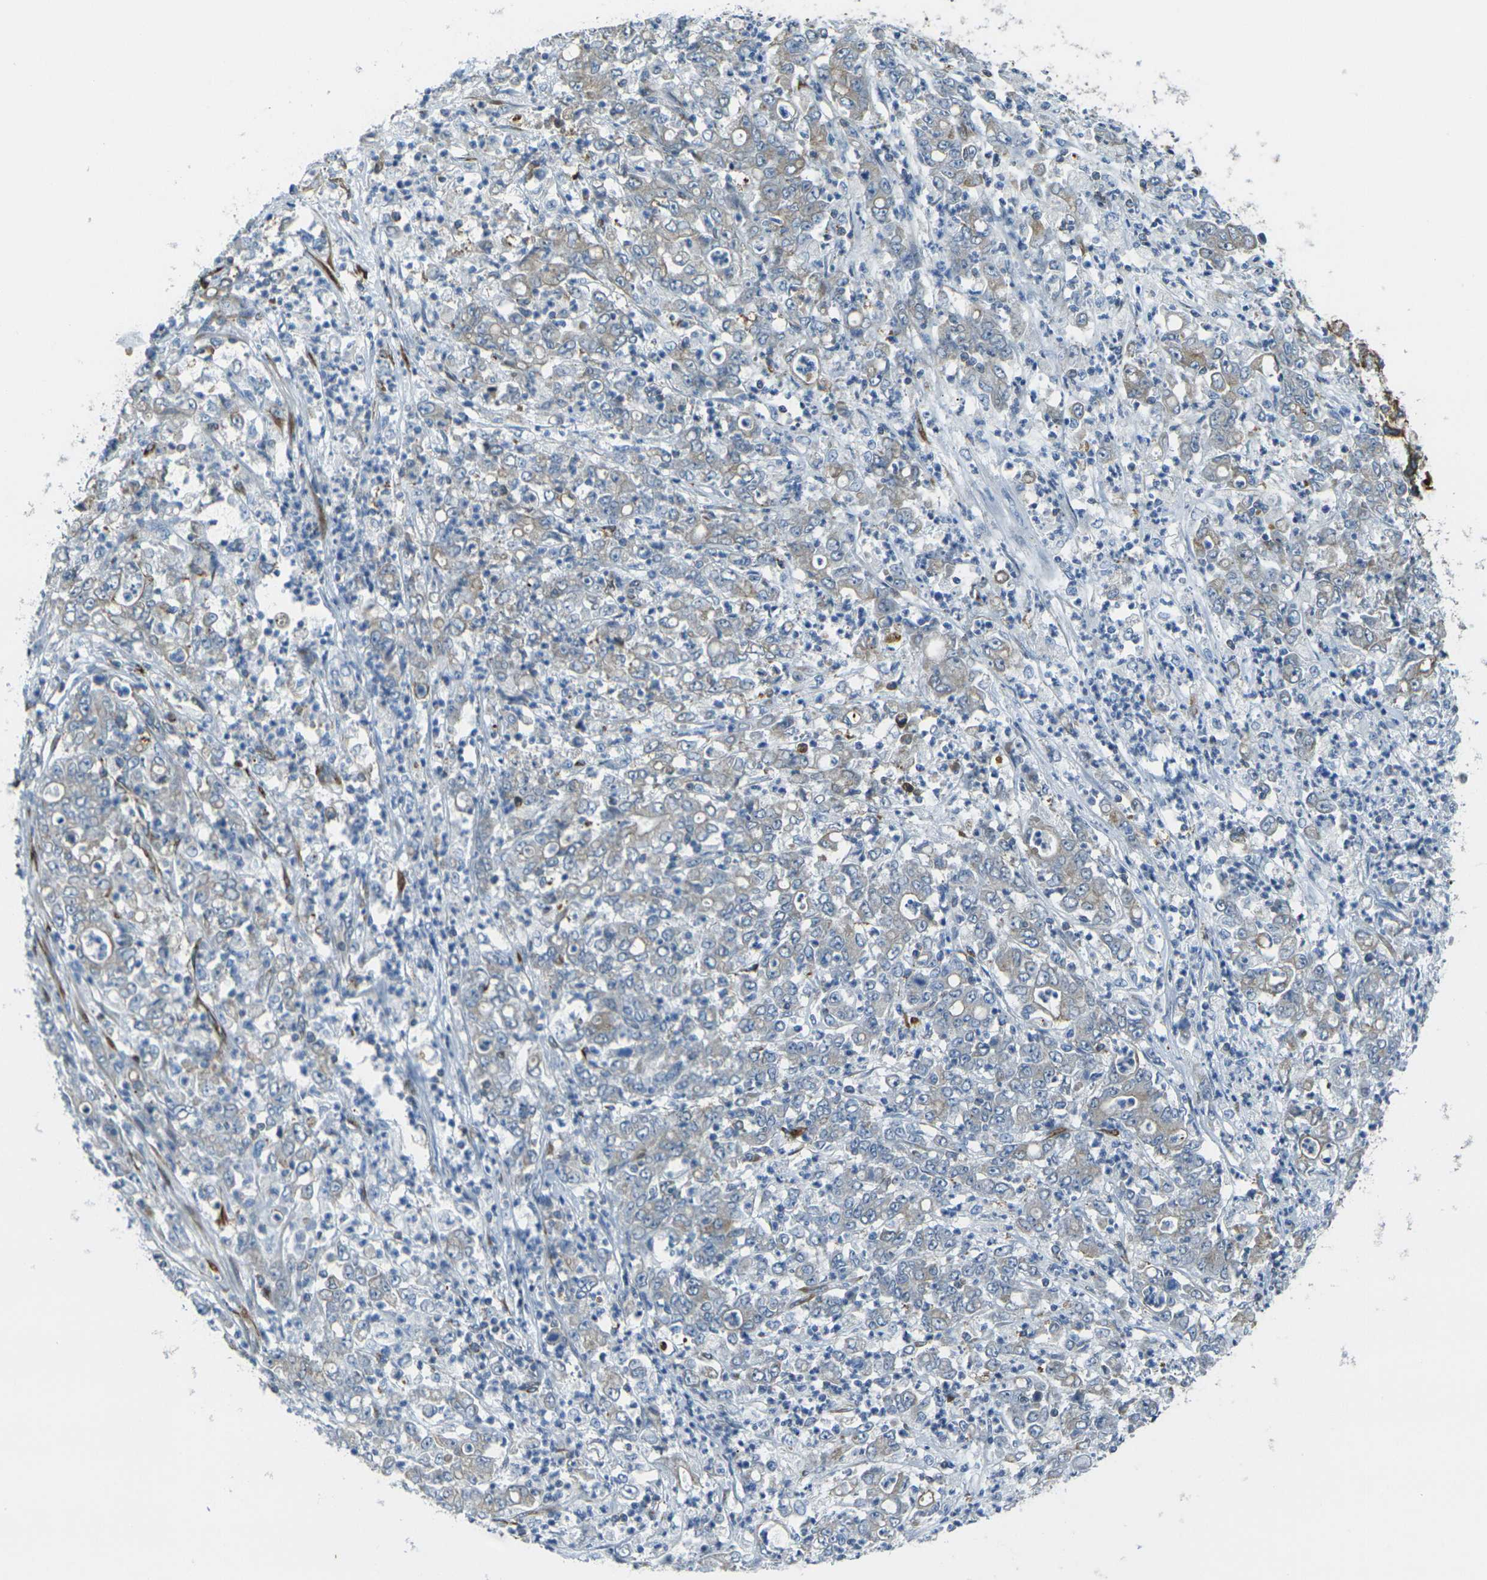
{"staining": {"intensity": "moderate", "quantity": "<25%", "location": "cytoplasmic/membranous"}, "tissue": "stomach cancer", "cell_type": "Tumor cells", "image_type": "cancer", "snomed": [{"axis": "morphology", "description": "Adenocarcinoma, NOS"}, {"axis": "topography", "description": "Stomach, lower"}], "caption": "This micrograph exhibits stomach adenocarcinoma stained with immunohistochemistry to label a protein in brown. The cytoplasmic/membranous of tumor cells show moderate positivity for the protein. Nuclei are counter-stained blue.", "gene": "CELSR2", "patient": {"sex": "female", "age": 71}}